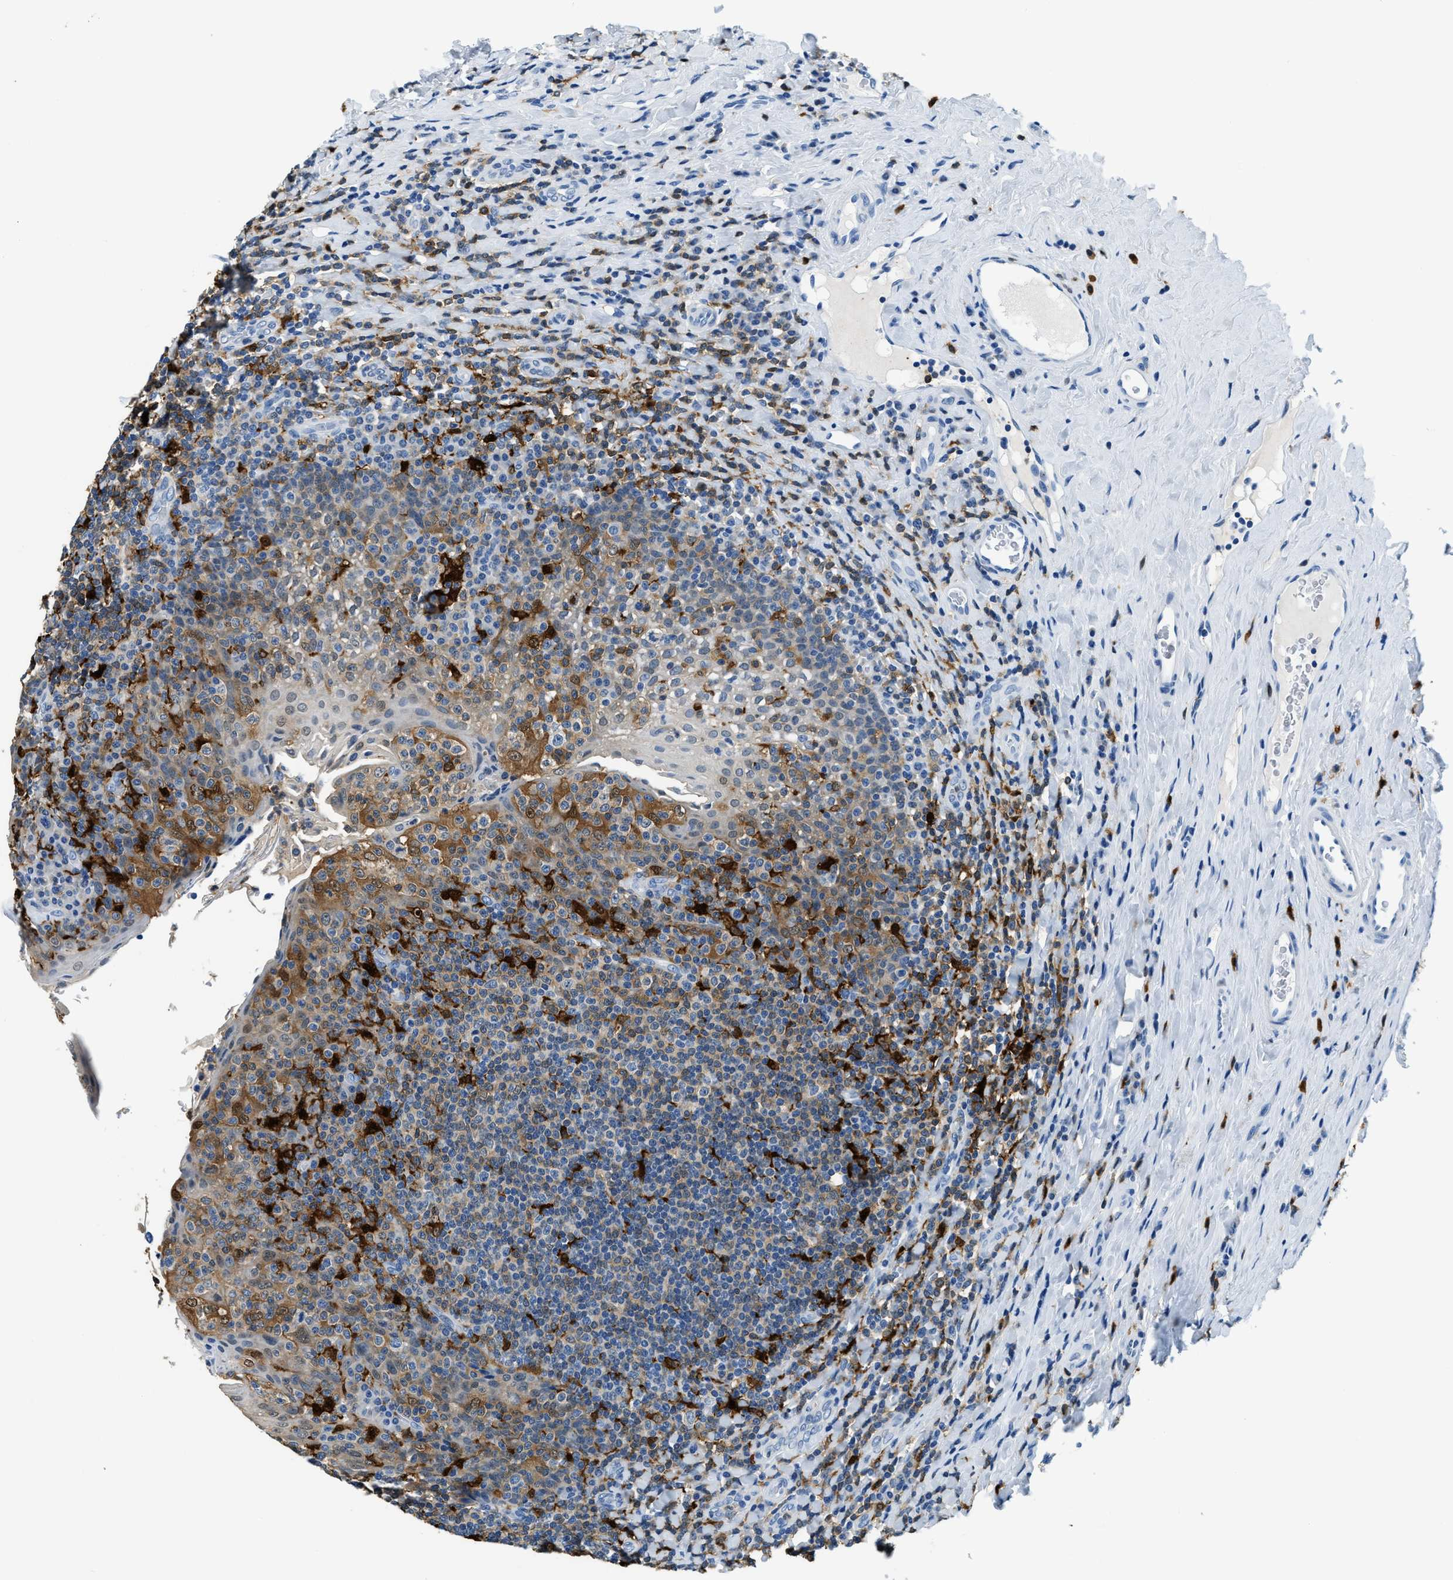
{"staining": {"intensity": "strong", "quantity": "<25%", "location": "cytoplasmic/membranous"}, "tissue": "tonsil", "cell_type": "Non-germinal center cells", "image_type": "normal", "snomed": [{"axis": "morphology", "description": "Normal tissue, NOS"}, {"axis": "topography", "description": "Tonsil"}], "caption": "The micrograph exhibits immunohistochemical staining of benign tonsil. There is strong cytoplasmic/membranous expression is identified in about <25% of non-germinal center cells. (brown staining indicates protein expression, while blue staining denotes nuclei).", "gene": "CAPG", "patient": {"sex": "male", "age": 17}}